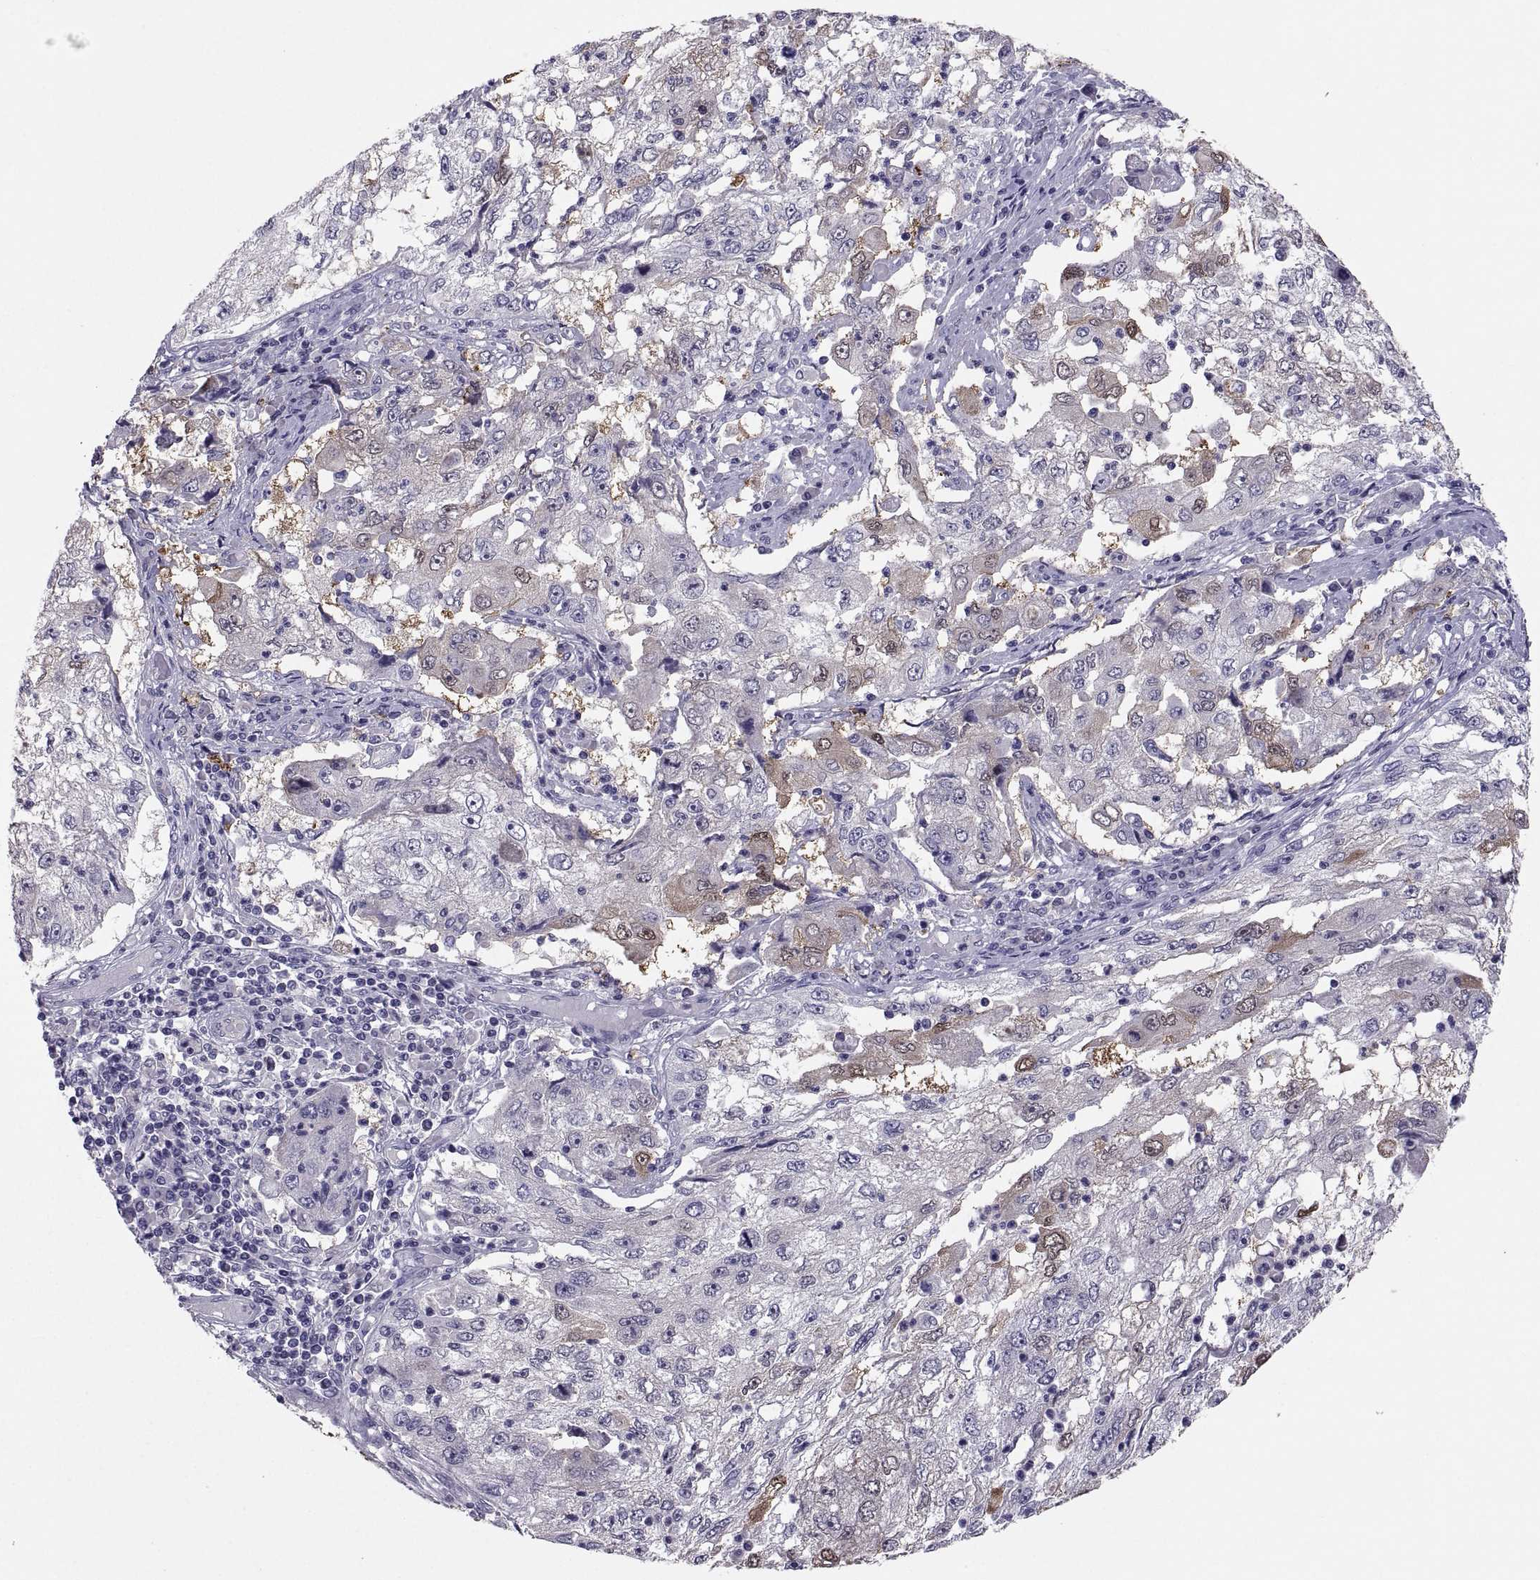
{"staining": {"intensity": "moderate", "quantity": "<25%", "location": "nuclear"}, "tissue": "cervical cancer", "cell_type": "Tumor cells", "image_type": "cancer", "snomed": [{"axis": "morphology", "description": "Squamous cell carcinoma, NOS"}, {"axis": "topography", "description": "Cervix"}], "caption": "Immunohistochemistry micrograph of human cervical cancer (squamous cell carcinoma) stained for a protein (brown), which exhibits low levels of moderate nuclear staining in approximately <25% of tumor cells.", "gene": "IGSF1", "patient": {"sex": "female", "age": 36}}